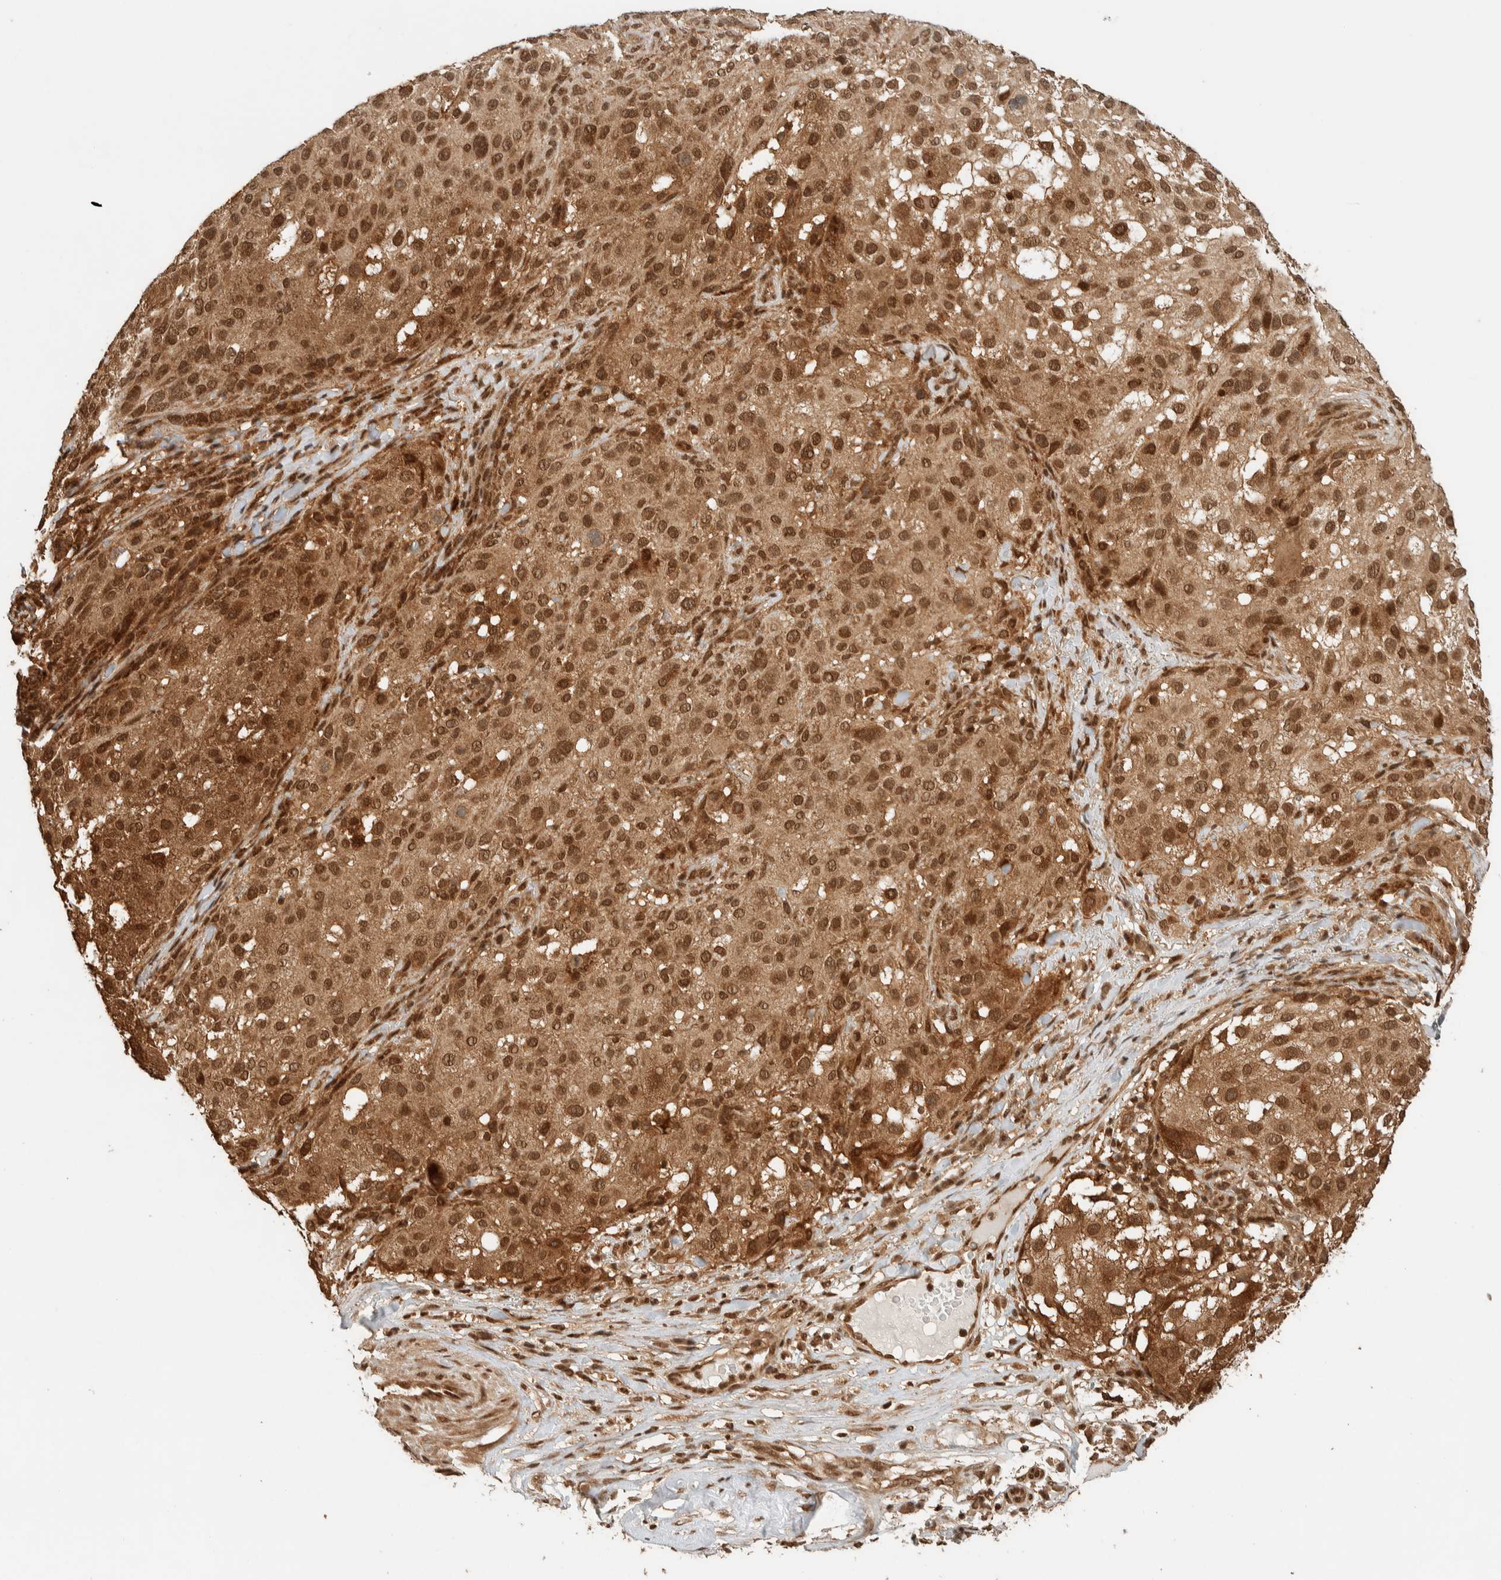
{"staining": {"intensity": "strong", "quantity": ">75%", "location": "cytoplasmic/membranous,nuclear"}, "tissue": "melanoma", "cell_type": "Tumor cells", "image_type": "cancer", "snomed": [{"axis": "morphology", "description": "Necrosis, NOS"}, {"axis": "morphology", "description": "Malignant melanoma, NOS"}, {"axis": "topography", "description": "Skin"}], "caption": "IHC staining of melanoma, which demonstrates high levels of strong cytoplasmic/membranous and nuclear staining in about >75% of tumor cells indicating strong cytoplasmic/membranous and nuclear protein expression. The staining was performed using DAB (3,3'-diaminobenzidine) (brown) for protein detection and nuclei were counterstained in hematoxylin (blue).", "gene": "ZBTB2", "patient": {"sex": "female", "age": 87}}